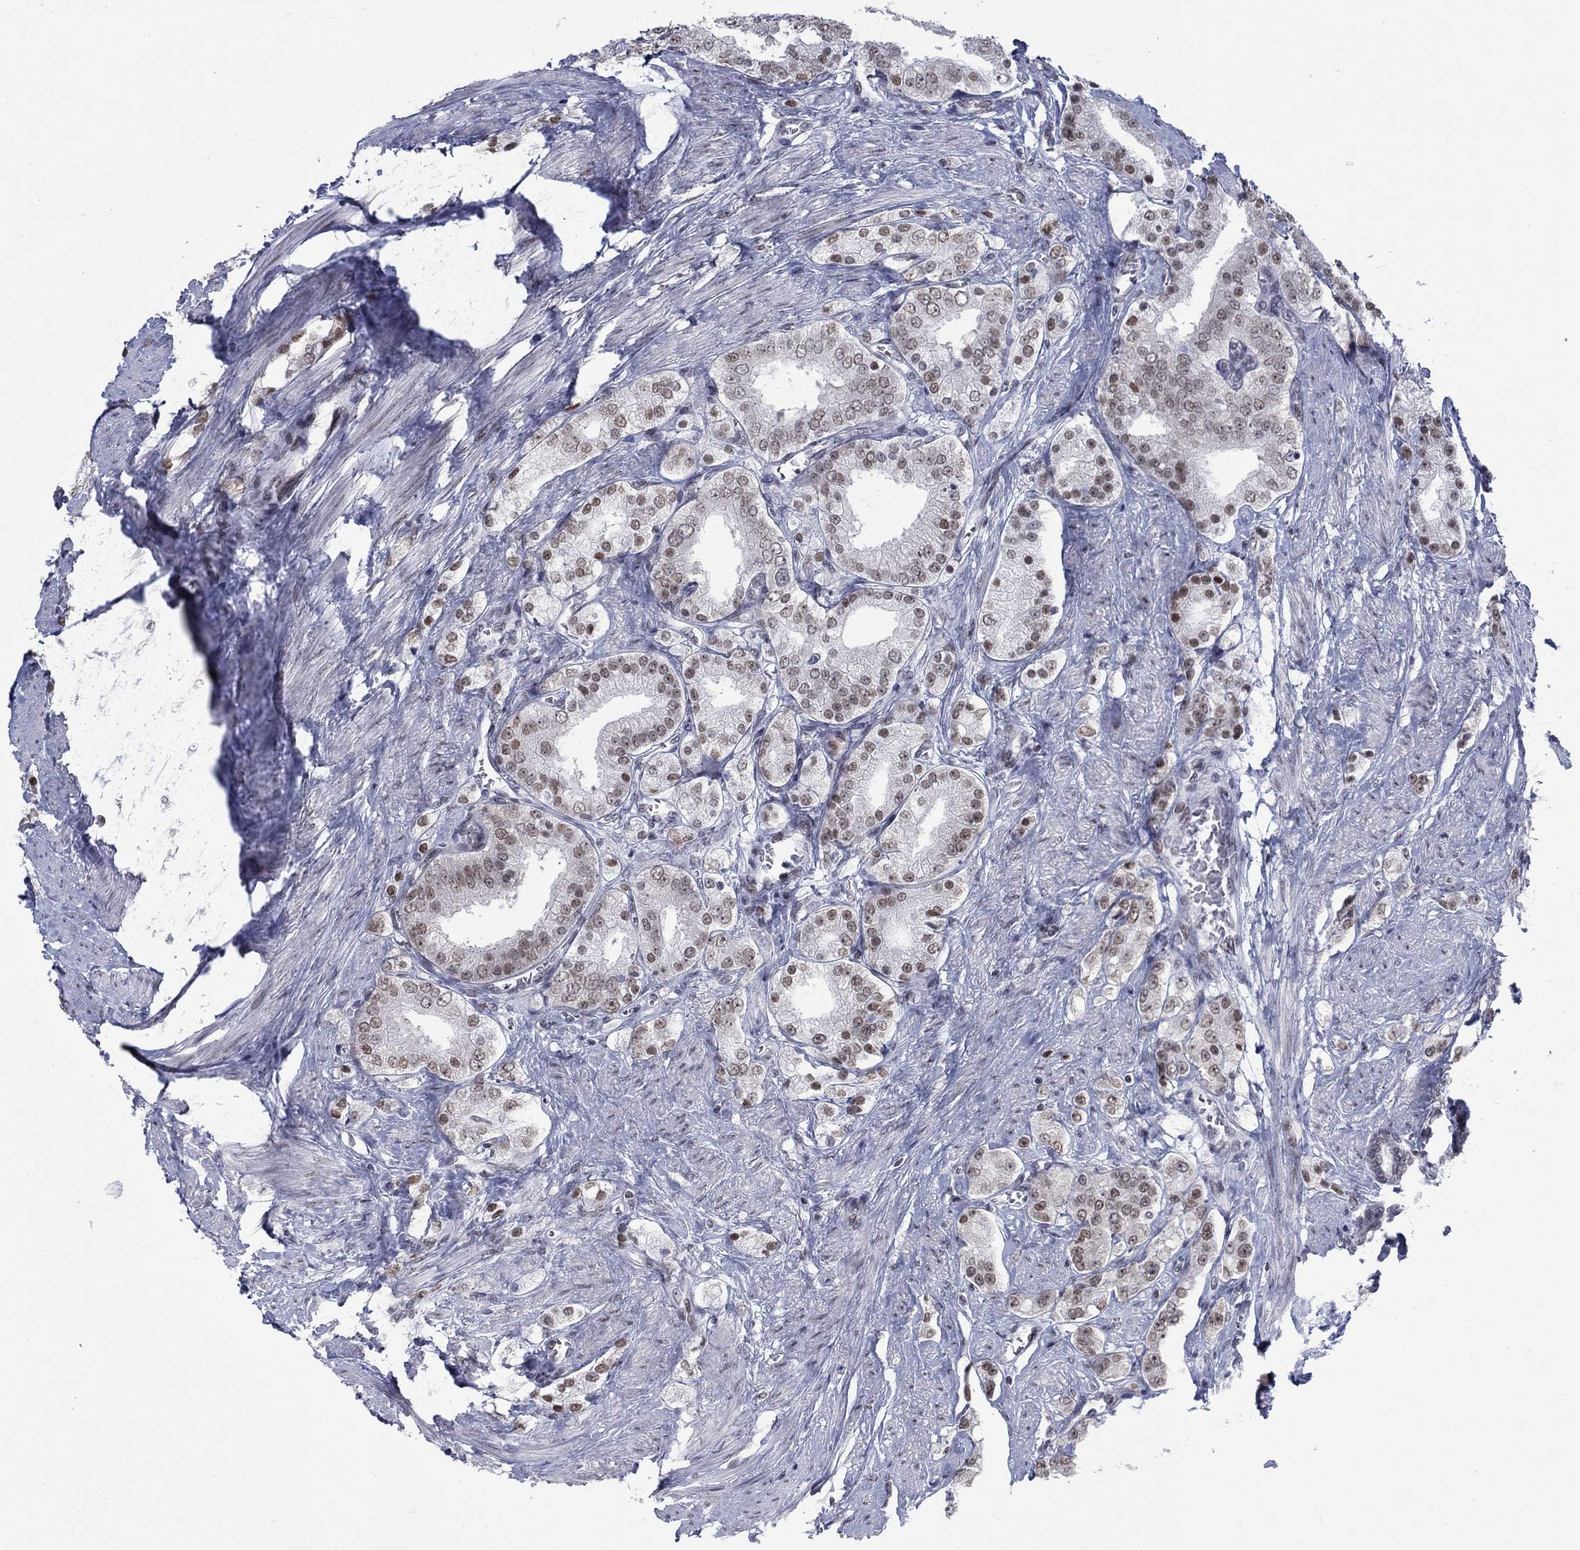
{"staining": {"intensity": "moderate", "quantity": "25%-75%", "location": "nuclear"}, "tissue": "prostate cancer", "cell_type": "Tumor cells", "image_type": "cancer", "snomed": [{"axis": "morphology", "description": "Adenocarcinoma, NOS"}, {"axis": "topography", "description": "Prostate and seminal vesicle, NOS"}, {"axis": "topography", "description": "Prostate"}], "caption": "Moderate nuclear staining is identified in approximately 25%-75% of tumor cells in adenocarcinoma (prostate).", "gene": "NPAS3", "patient": {"sex": "male", "age": 67}}